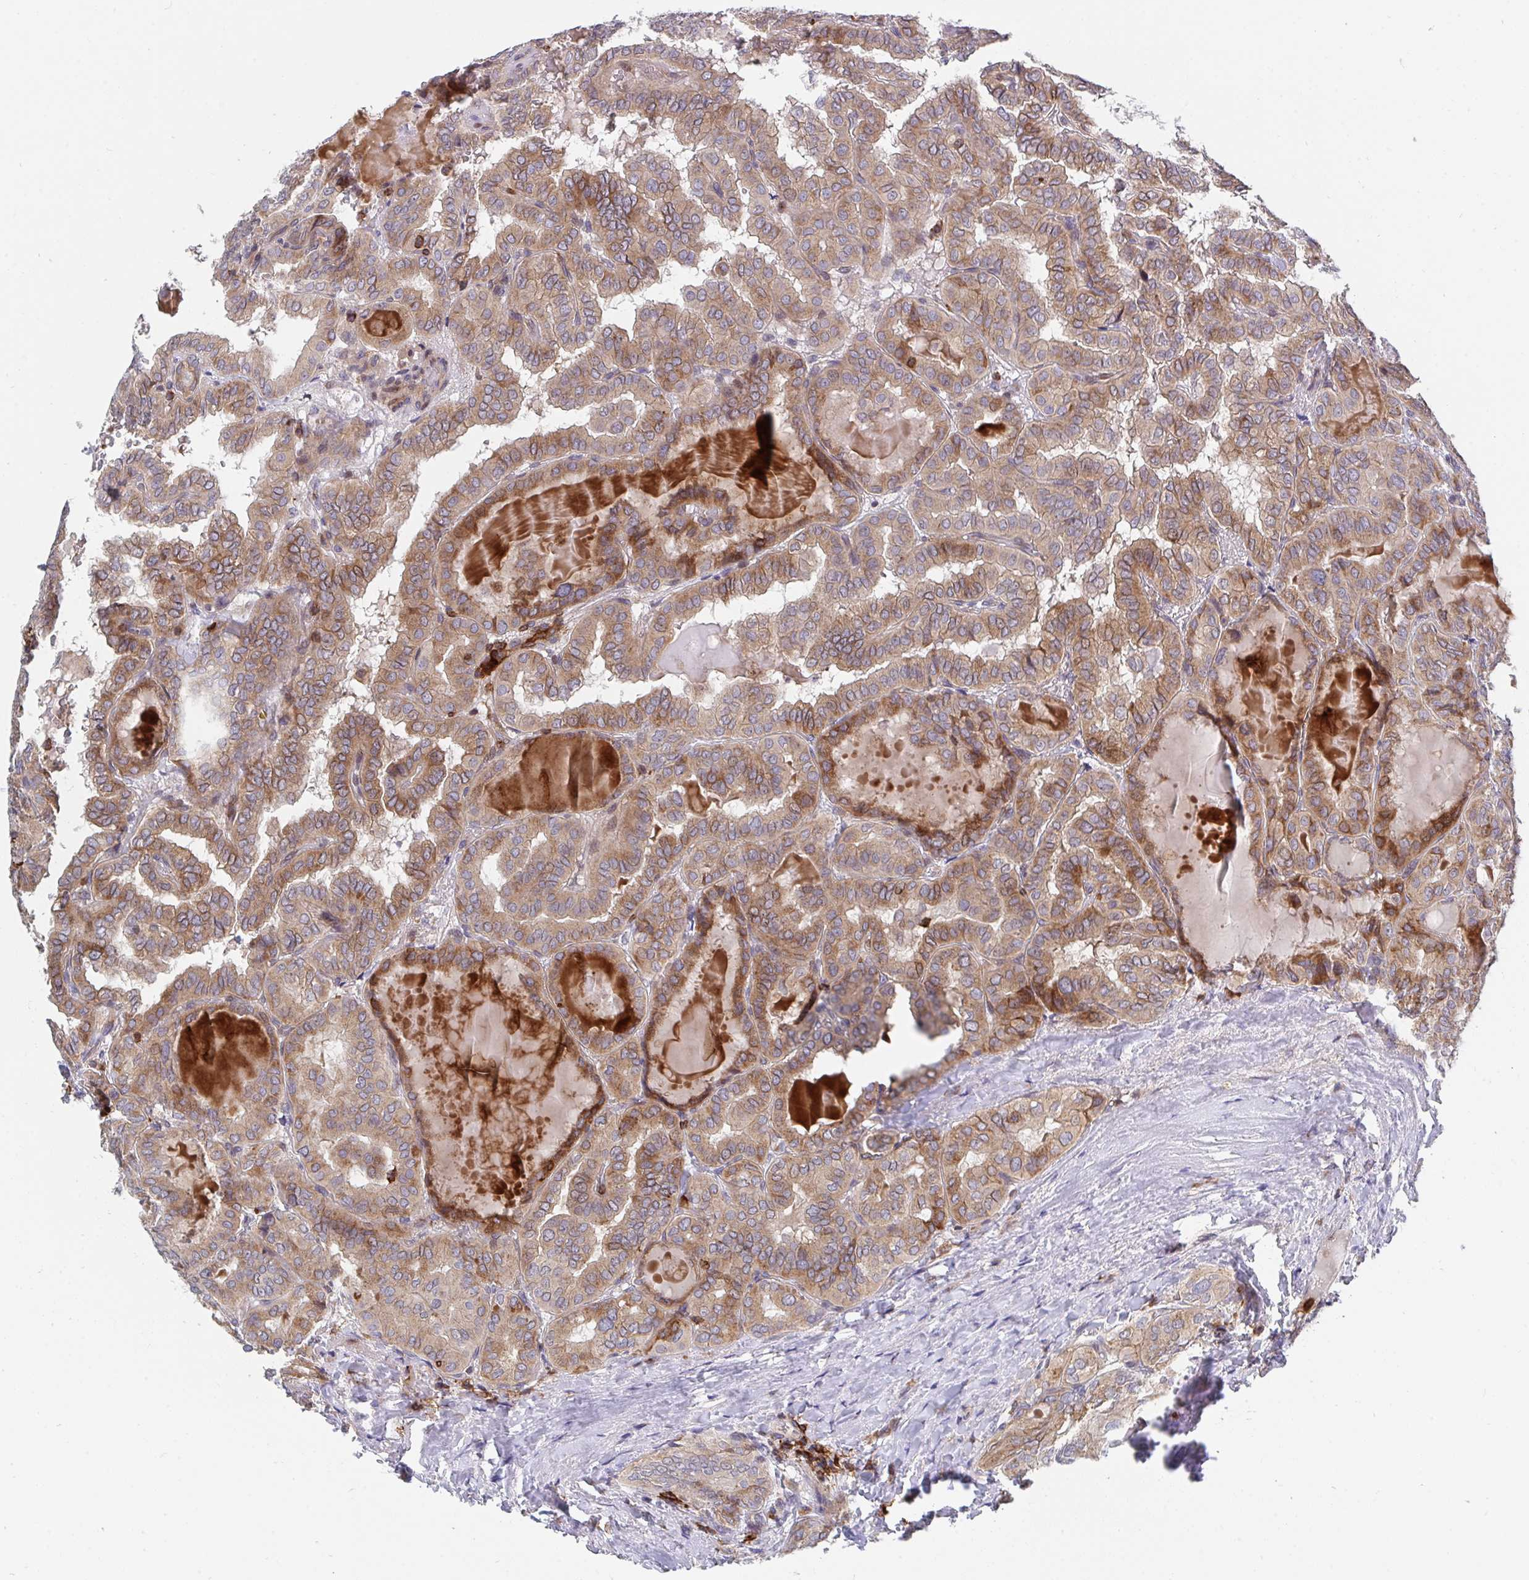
{"staining": {"intensity": "moderate", "quantity": ">75%", "location": "cytoplasmic/membranous"}, "tissue": "thyroid cancer", "cell_type": "Tumor cells", "image_type": "cancer", "snomed": [{"axis": "morphology", "description": "Papillary adenocarcinoma, NOS"}, {"axis": "topography", "description": "Thyroid gland"}], "caption": "A brown stain labels moderate cytoplasmic/membranous positivity of a protein in human thyroid cancer (papillary adenocarcinoma) tumor cells. (DAB = brown stain, brightfield microscopy at high magnification).", "gene": "FRMD3", "patient": {"sex": "female", "age": 46}}